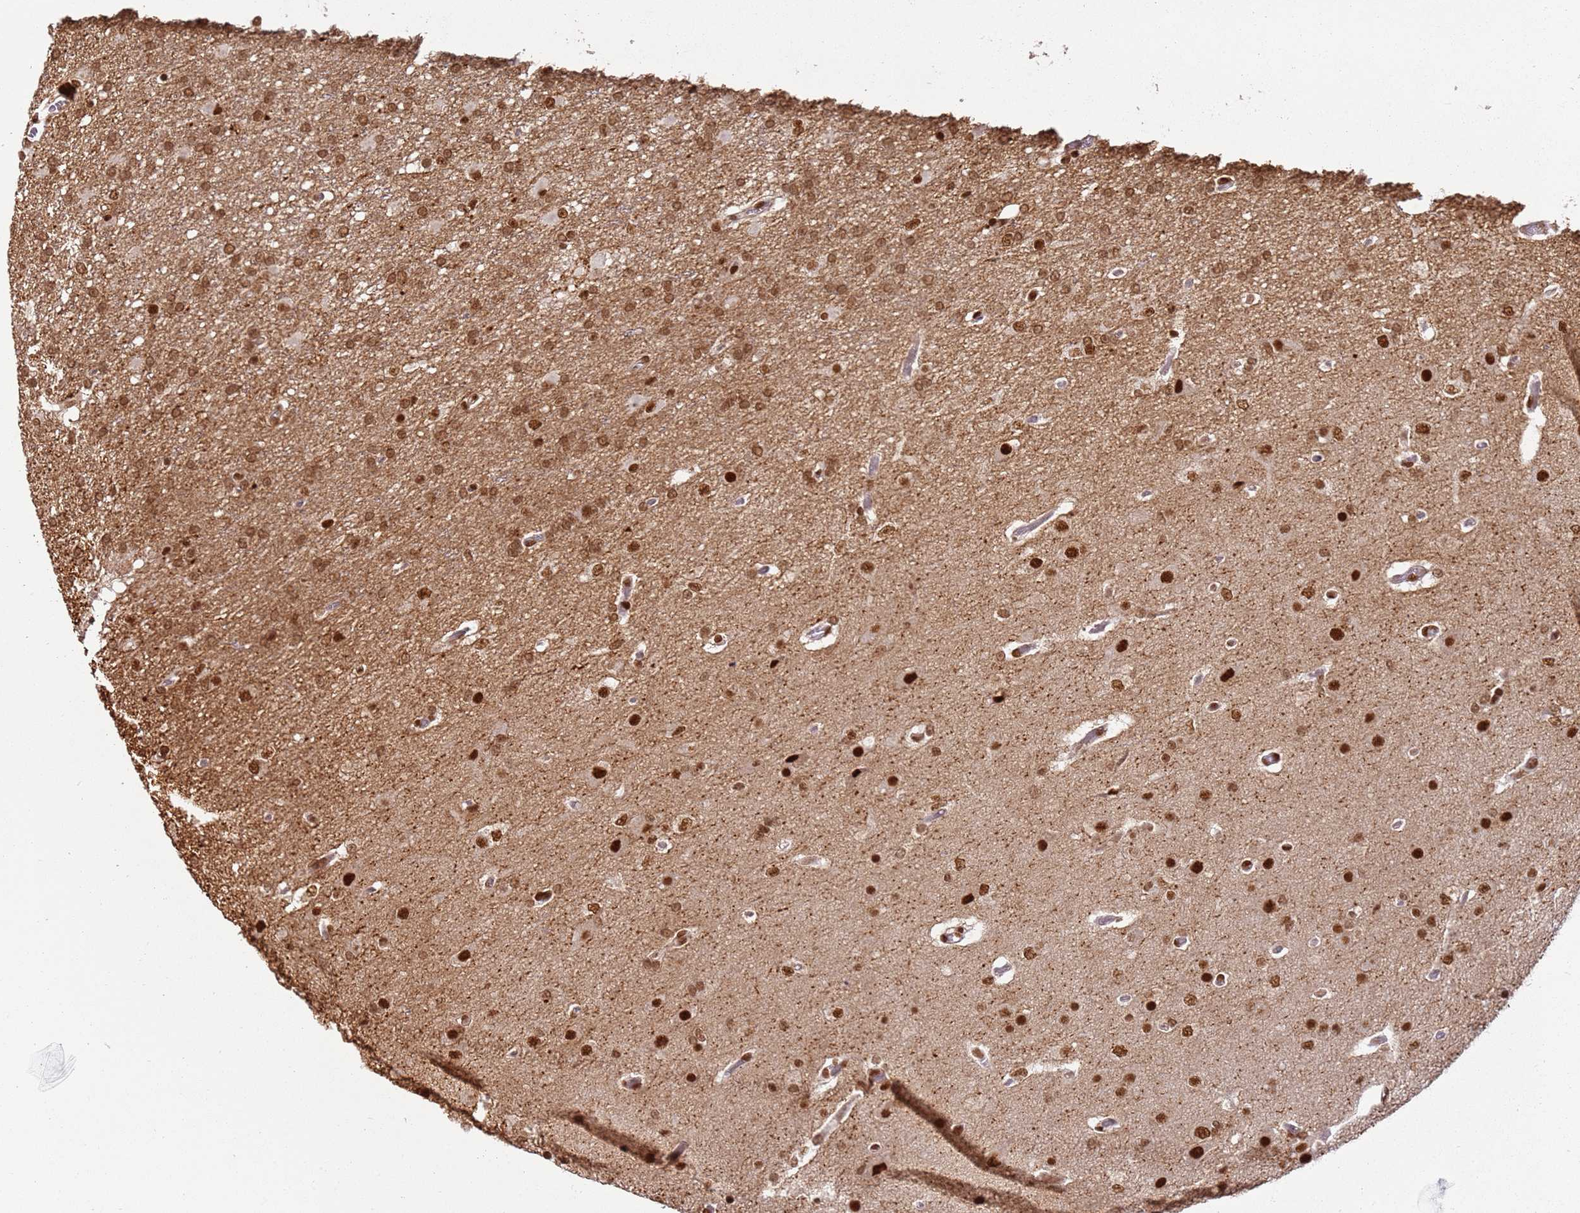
{"staining": {"intensity": "moderate", "quantity": ">75%", "location": "nuclear"}, "tissue": "glioma", "cell_type": "Tumor cells", "image_type": "cancer", "snomed": [{"axis": "morphology", "description": "Glioma, malignant, High grade"}, {"axis": "topography", "description": "Brain"}], "caption": "This image demonstrates high-grade glioma (malignant) stained with IHC to label a protein in brown. The nuclear of tumor cells show moderate positivity for the protein. Nuclei are counter-stained blue.", "gene": "TENT4A", "patient": {"sex": "female", "age": 74}}